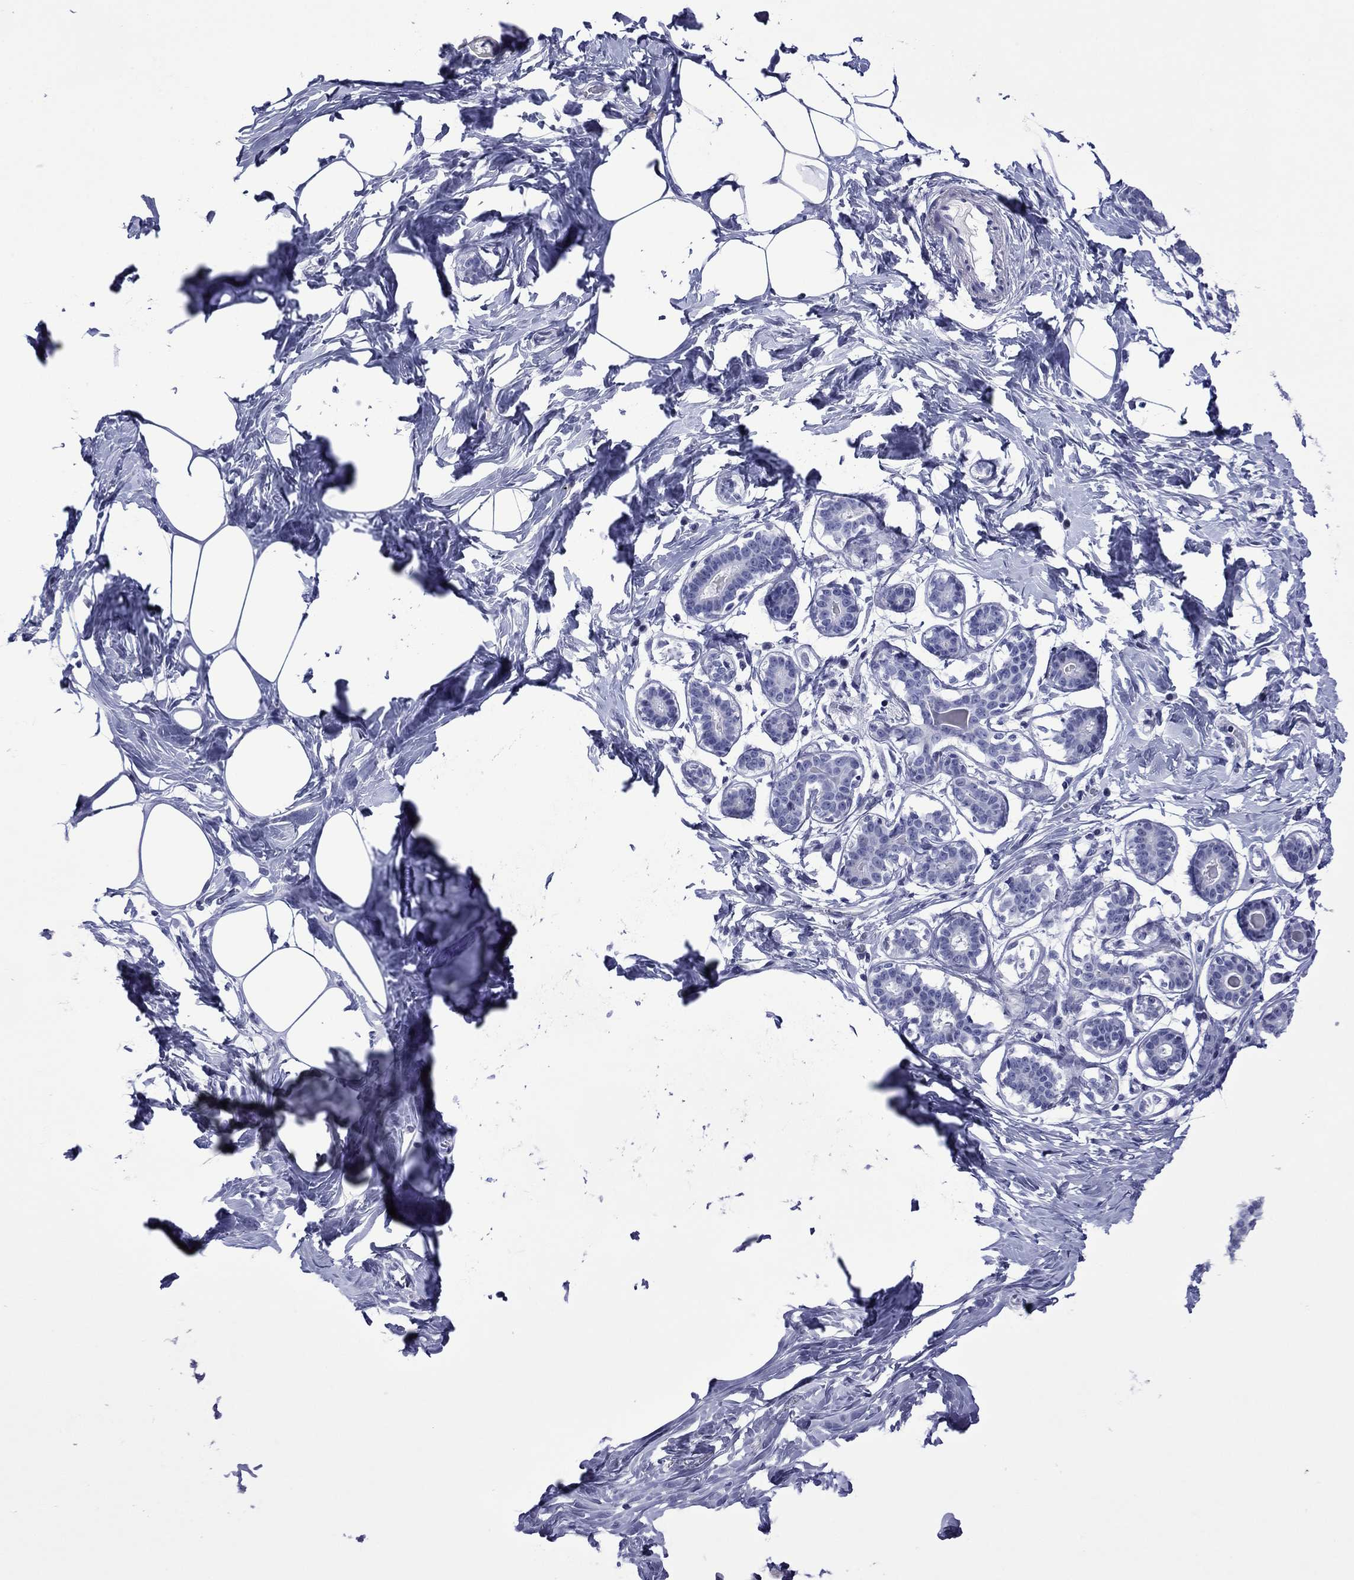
{"staining": {"intensity": "negative", "quantity": "none", "location": "none"}, "tissue": "breast", "cell_type": "Adipocytes", "image_type": "normal", "snomed": [{"axis": "morphology", "description": "Normal tissue, NOS"}, {"axis": "morphology", "description": "Lobular carcinoma, in situ"}, {"axis": "topography", "description": "Breast"}], "caption": "This is an immunohistochemistry (IHC) histopathology image of unremarkable breast. There is no staining in adipocytes.", "gene": "PIWIL1", "patient": {"sex": "female", "age": 35}}